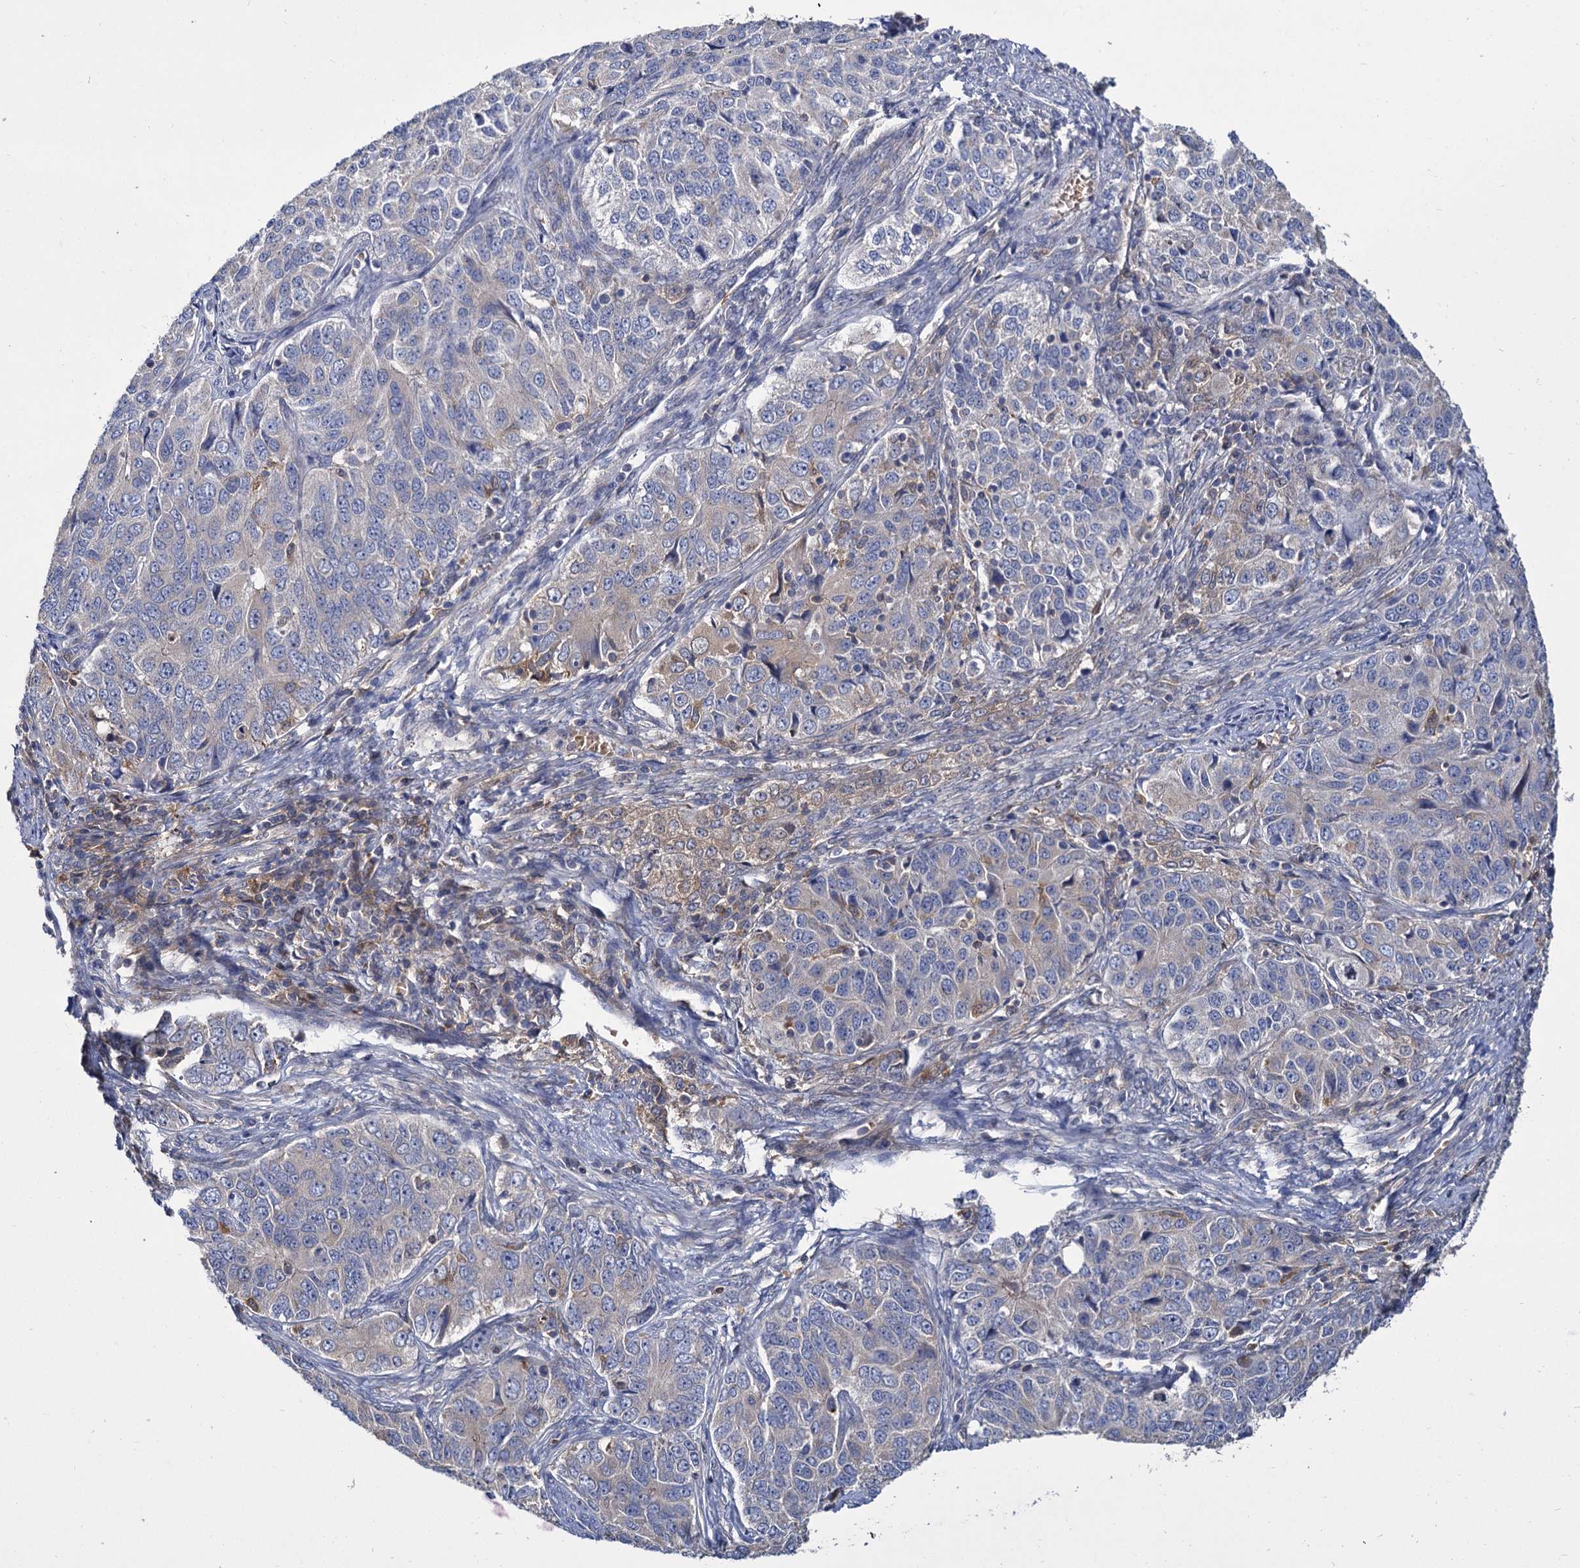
{"staining": {"intensity": "negative", "quantity": "none", "location": "none"}, "tissue": "ovarian cancer", "cell_type": "Tumor cells", "image_type": "cancer", "snomed": [{"axis": "morphology", "description": "Carcinoma, endometroid"}, {"axis": "topography", "description": "Ovary"}], "caption": "Tumor cells show no significant protein staining in ovarian cancer.", "gene": "GCLC", "patient": {"sex": "female", "age": 51}}